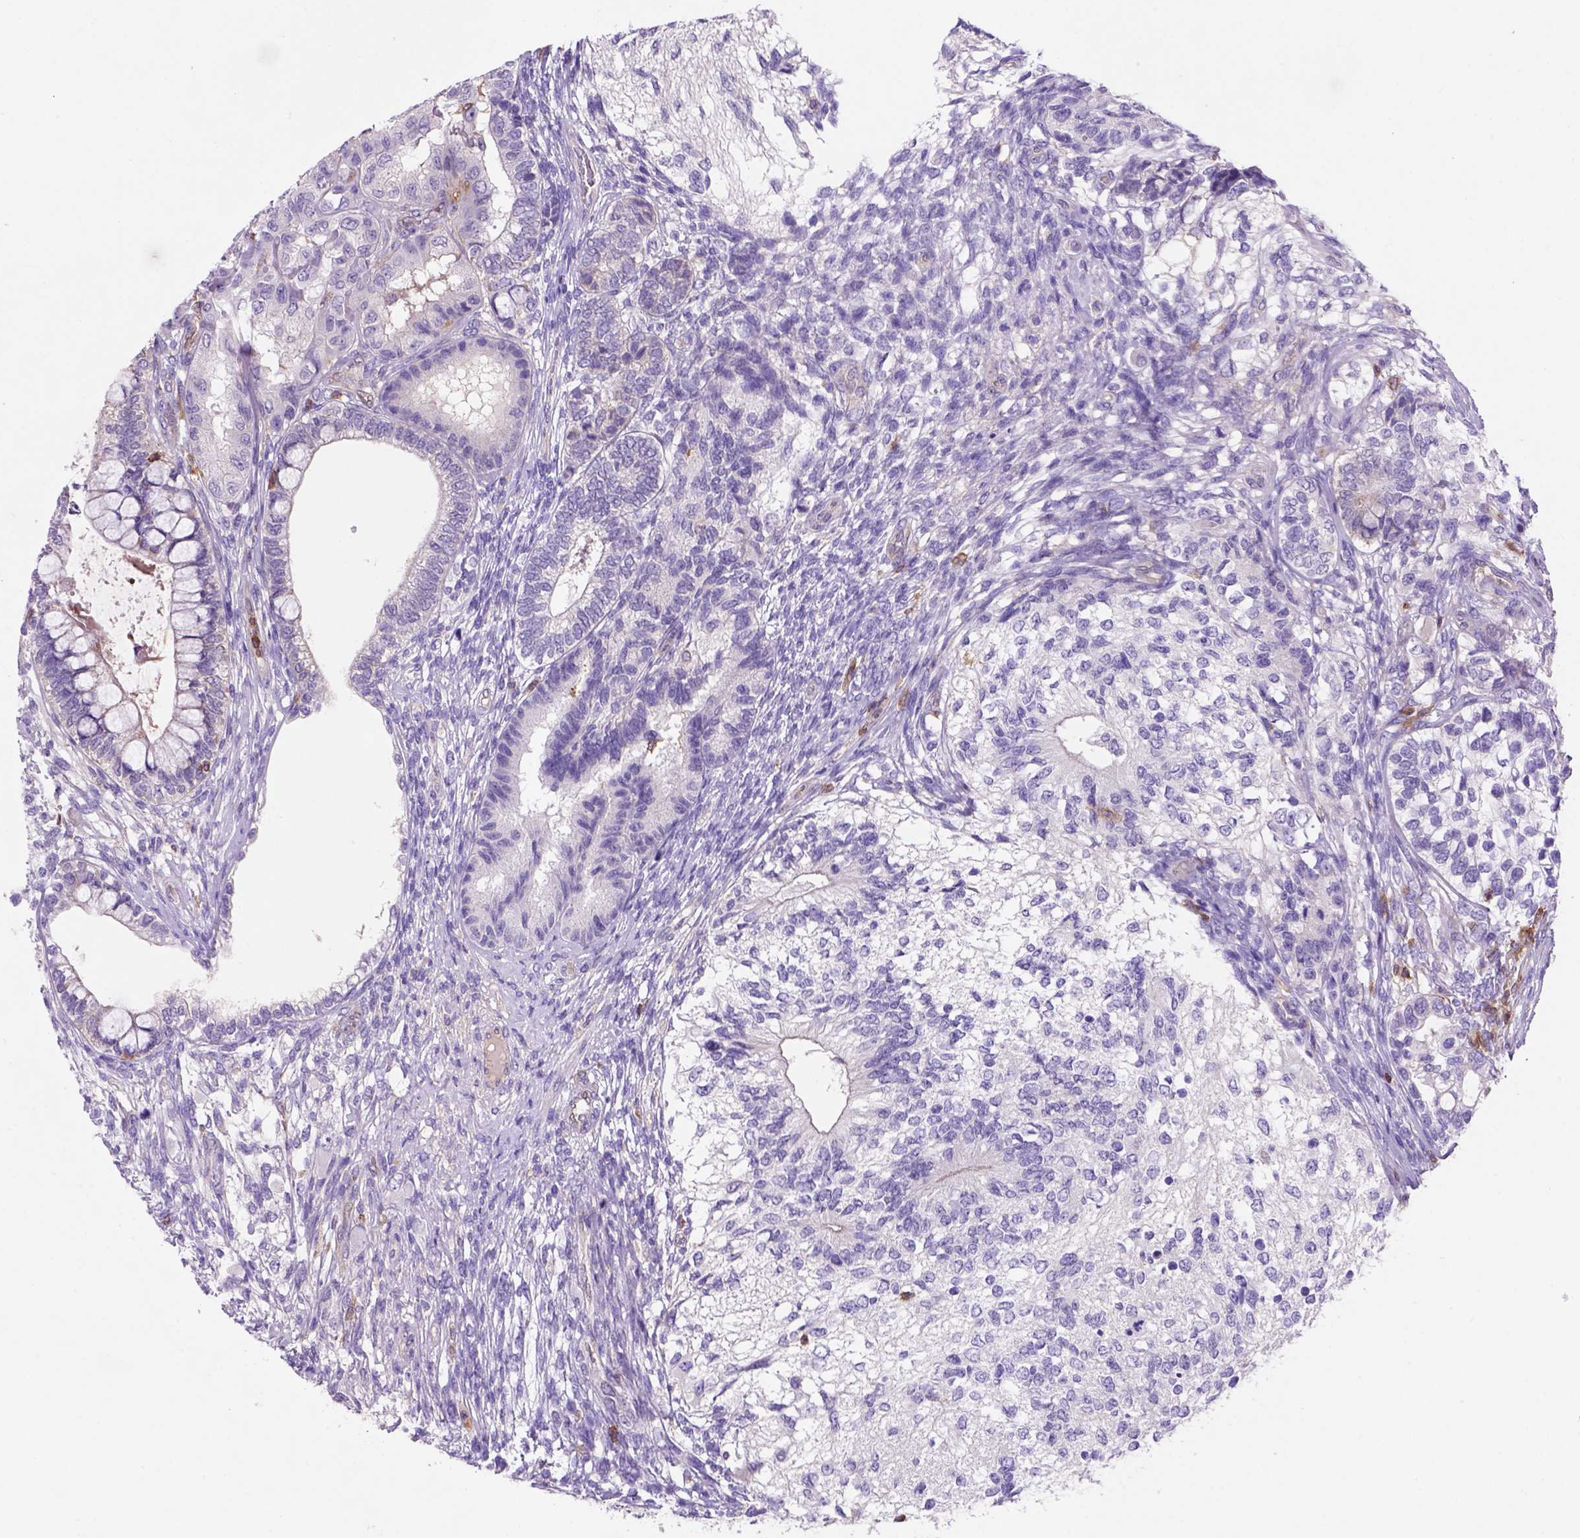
{"staining": {"intensity": "negative", "quantity": "none", "location": "none"}, "tissue": "testis cancer", "cell_type": "Tumor cells", "image_type": "cancer", "snomed": [{"axis": "morphology", "description": "Seminoma, NOS"}, {"axis": "morphology", "description": "Carcinoma, Embryonal, NOS"}, {"axis": "topography", "description": "Testis"}], "caption": "The photomicrograph reveals no staining of tumor cells in seminoma (testis).", "gene": "INPP5D", "patient": {"sex": "male", "age": 41}}